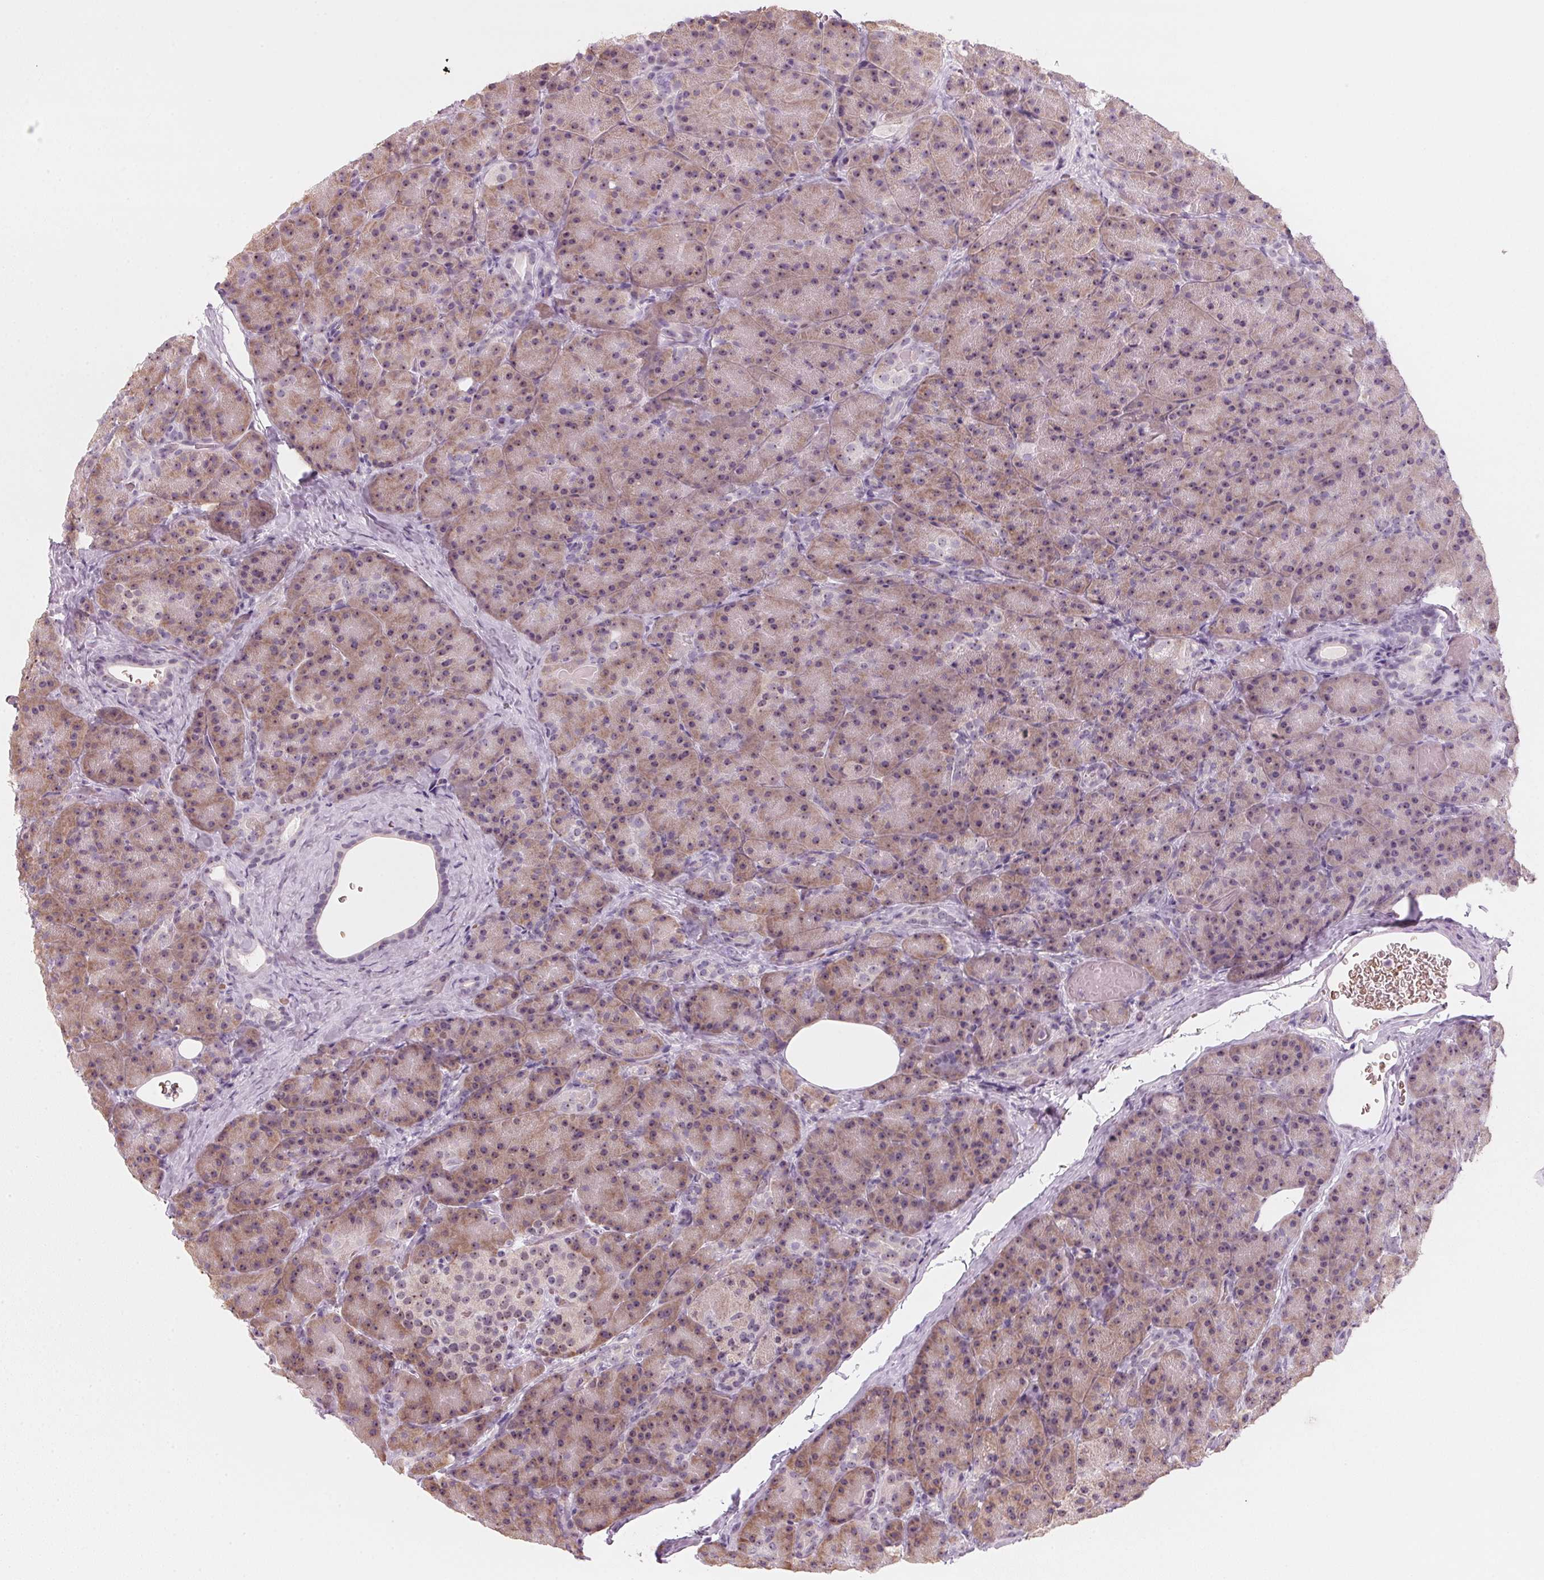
{"staining": {"intensity": "weak", "quantity": ">75%", "location": "cytoplasmic/membranous,nuclear"}, "tissue": "pancreas", "cell_type": "Exocrine glandular cells", "image_type": "normal", "snomed": [{"axis": "morphology", "description": "Normal tissue, NOS"}, {"axis": "topography", "description": "Pancreas"}], "caption": "A micrograph showing weak cytoplasmic/membranous,nuclear staining in about >75% of exocrine glandular cells in benign pancreas, as visualized by brown immunohistochemical staining.", "gene": "DNTTIP2", "patient": {"sex": "male", "age": 57}}